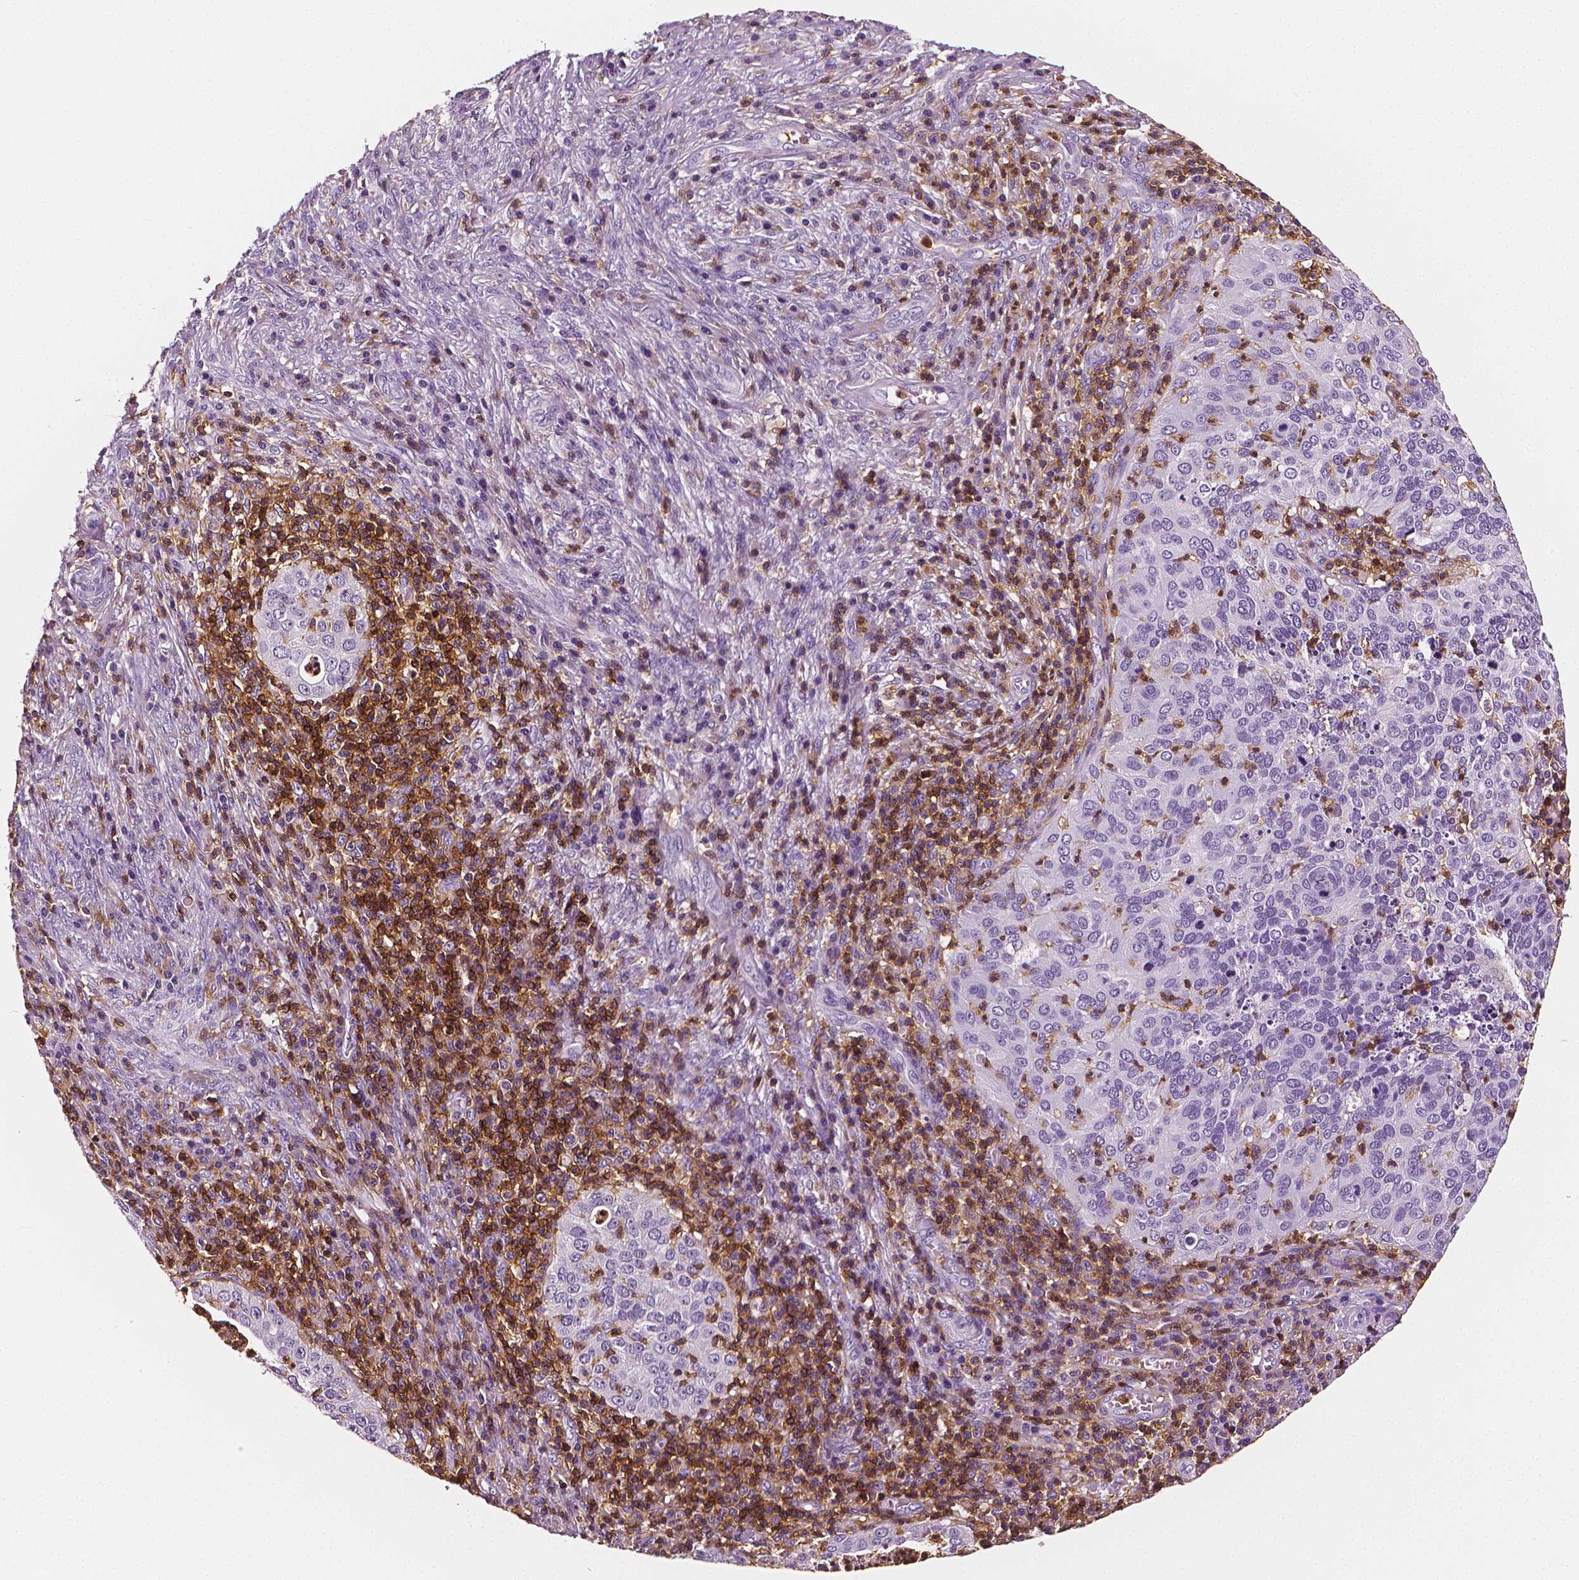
{"staining": {"intensity": "negative", "quantity": "none", "location": "none"}, "tissue": "cervical cancer", "cell_type": "Tumor cells", "image_type": "cancer", "snomed": [{"axis": "morphology", "description": "Squamous cell carcinoma, NOS"}, {"axis": "topography", "description": "Cervix"}], "caption": "Immunohistochemistry (IHC) photomicrograph of human cervical cancer (squamous cell carcinoma) stained for a protein (brown), which reveals no positivity in tumor cells.", "gene": "PTPRC", "patient": {"sex": "female", "age": 39}}